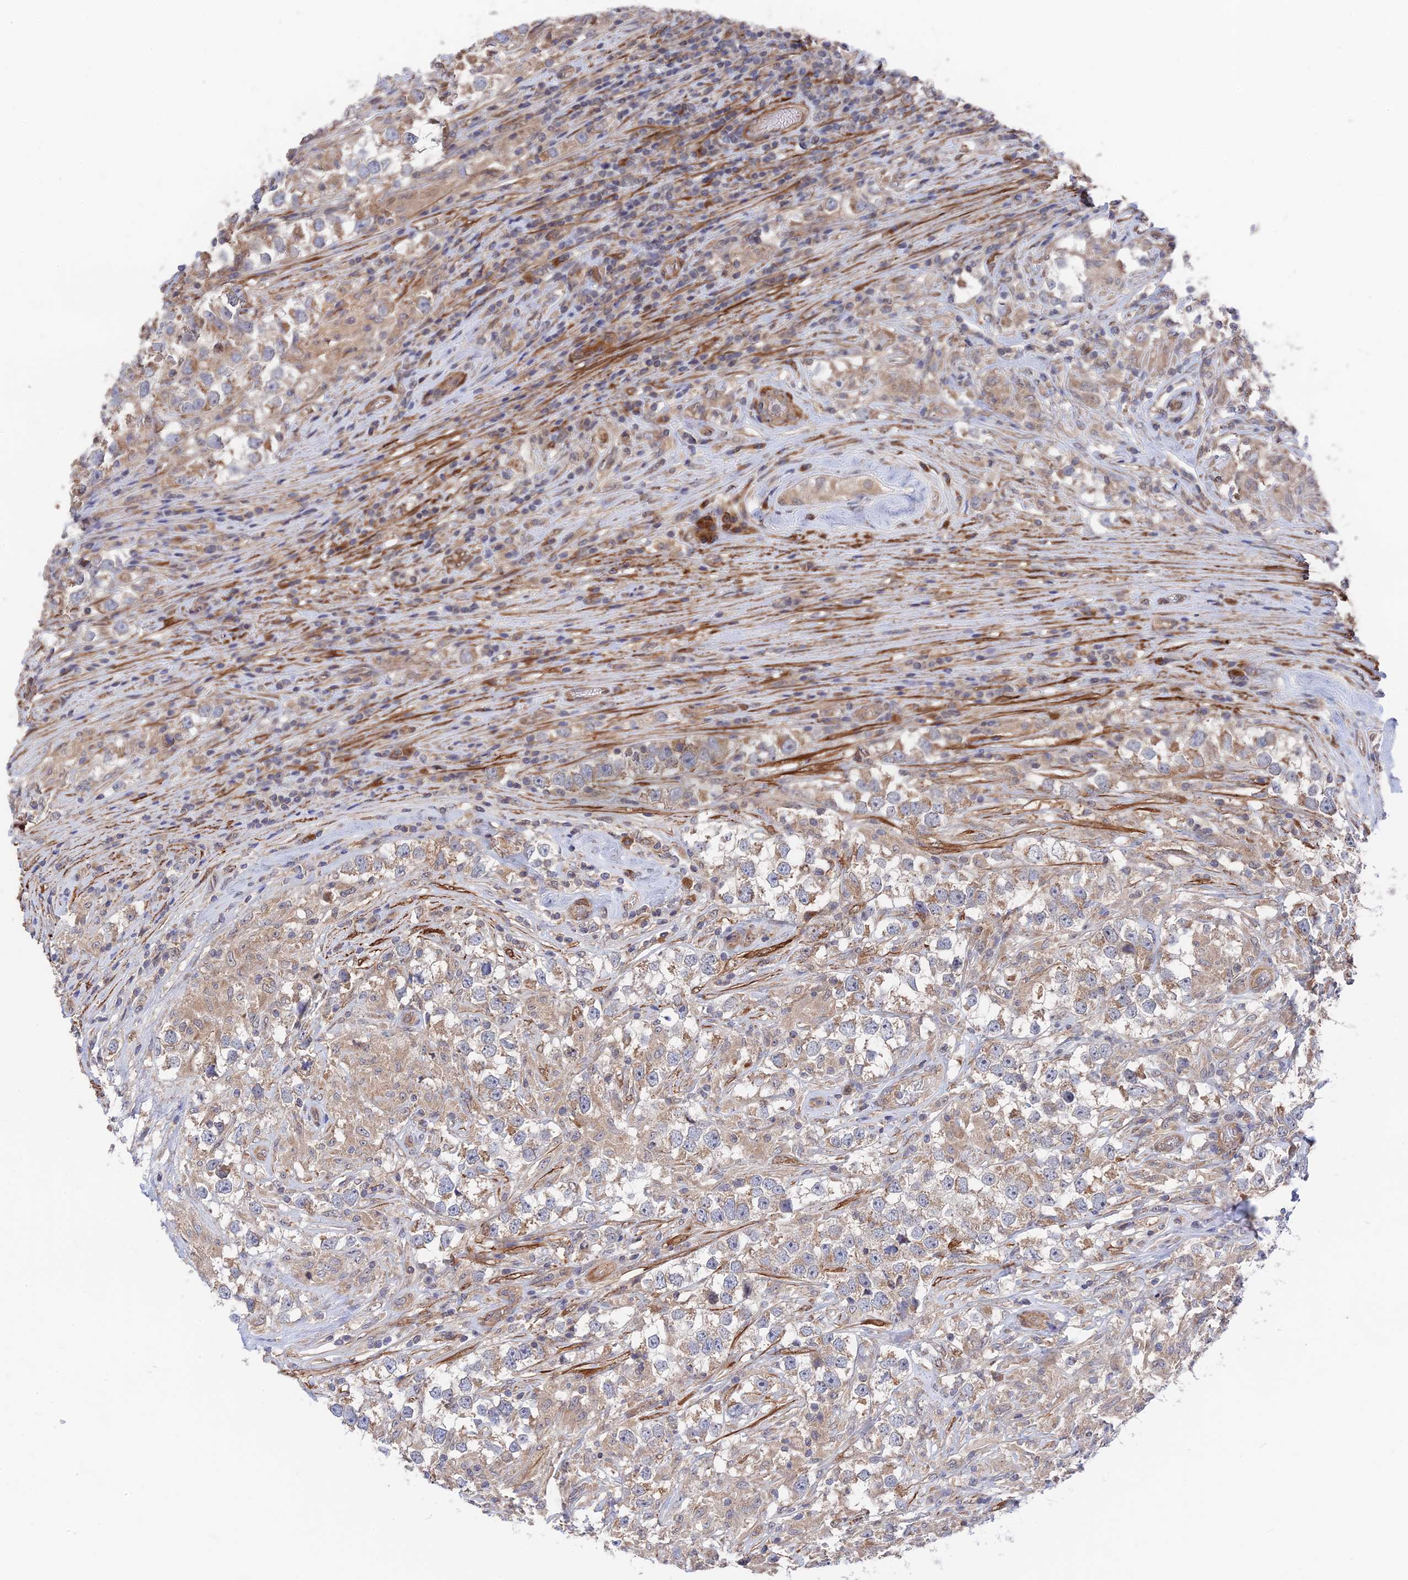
{"staining": {"intensity": "moderate", "quantity": ">75%", "location": "cytoplasmic/membranous"}, "tissue": "testis cancer", "cell_type": "Tumor cells", "image_type": "cancer", "snomed": [{"axis": "morphology", "description": "Seminoma, NOS"}, {"axis": "topography", "description": "Testis"}], "caption": "Moderate cytoplasmic/membranous positivity for a protein is seen in approximately >75% of tumor cells of seminoma (testis) using immunohistochemistry.", "gene": "ZNF320", "patient": {"sex": "male", "age": 46}}